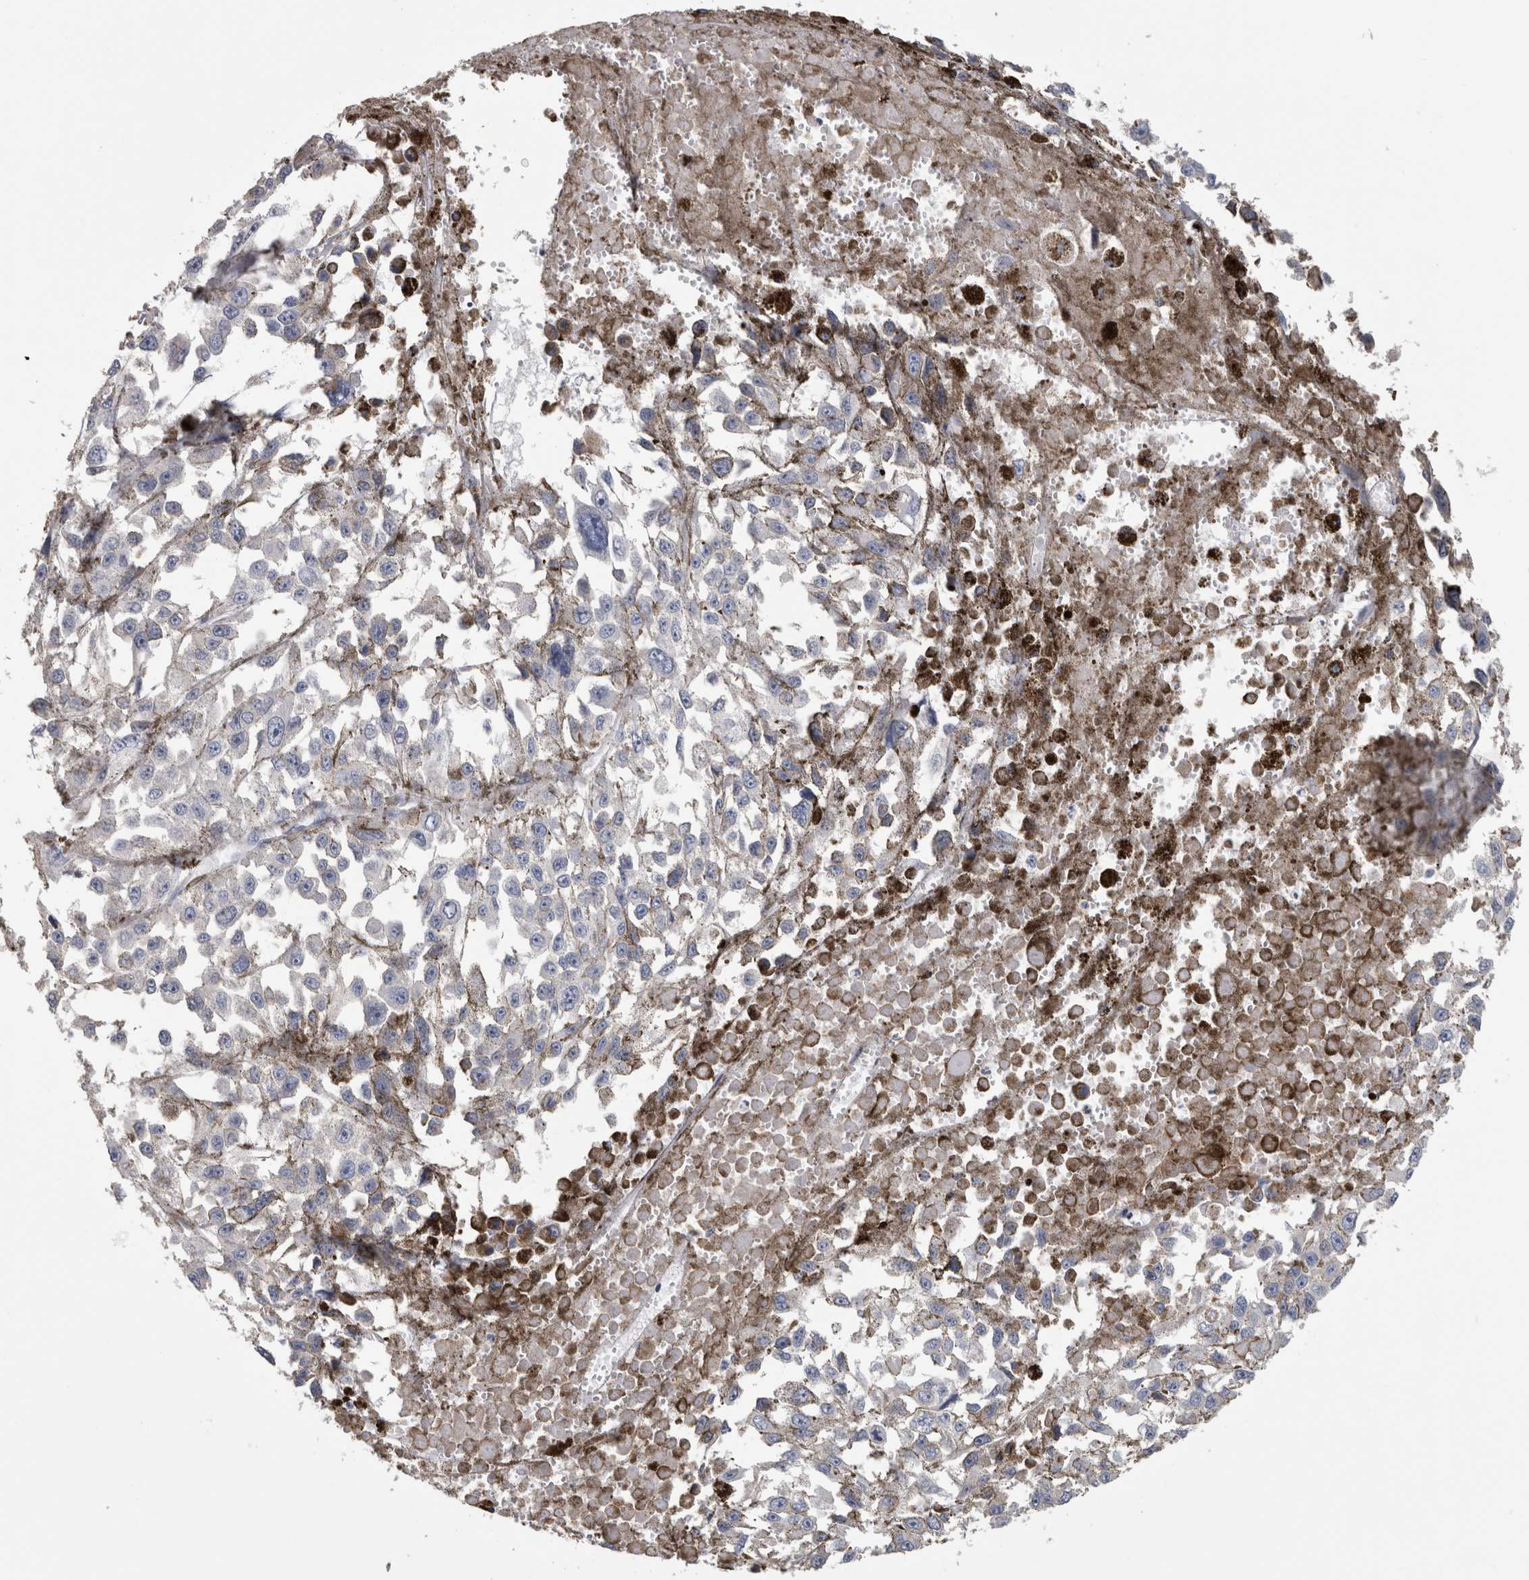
{"staining": {"intensity": "negative", "quantity": "none", "location": "none"}, "tissue": "melanoma", "cell_type": "Tumor cells", "image_type": "cancer", "snomed": [{"axis": "morphology", "description": "Malignant melanoma, Metastatic site"}, {"axis": "topography", "description": "Lymph node"}], "caption": "DAB immunohistochemical staining of human malignant melanoma (metastatic site) reveals no significant expression in tumor cells.", "gene": "IL33", "patient": {"sex": "male", "age": 59}}